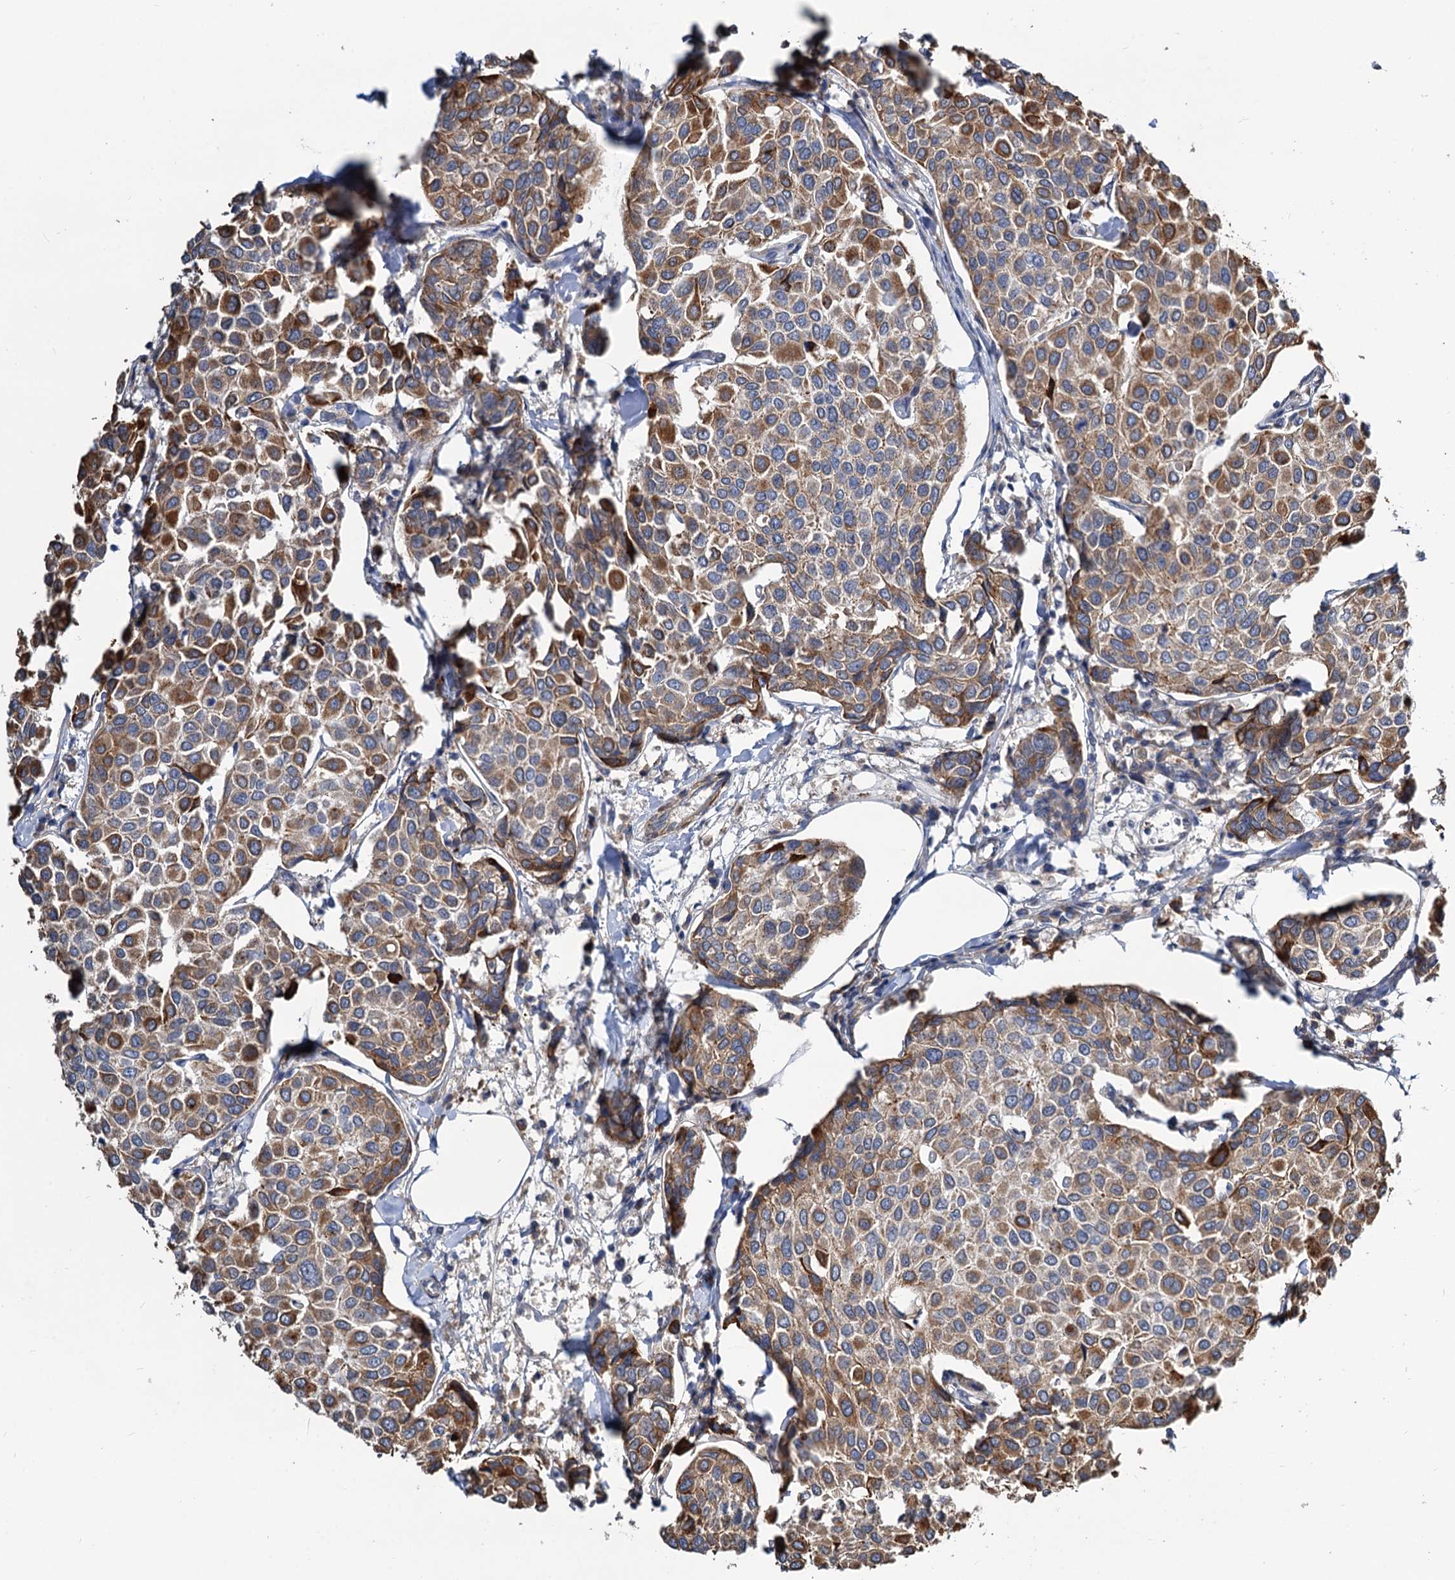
{"staining": {"intensity": "moderate", "quantity": ">75%", "location": "cytoplasmic/membranous"}, "tissue": "breast cancer", "cell_type": "Tumor cells", "image_type": "cancer", "snomed": [{"axis": "morphology", "description": "Duct carcinoma"}, {"axis": "topography", "description": "Breast"}], "caption": "A micrograph of invasive ductal carcinoma (breast) stained for a protein reveals moderate cytoplasmic/membranous brown staining in tumor cells.", "gene": "ALKBH7", "patient": {"sex": "female", "age": 55}}